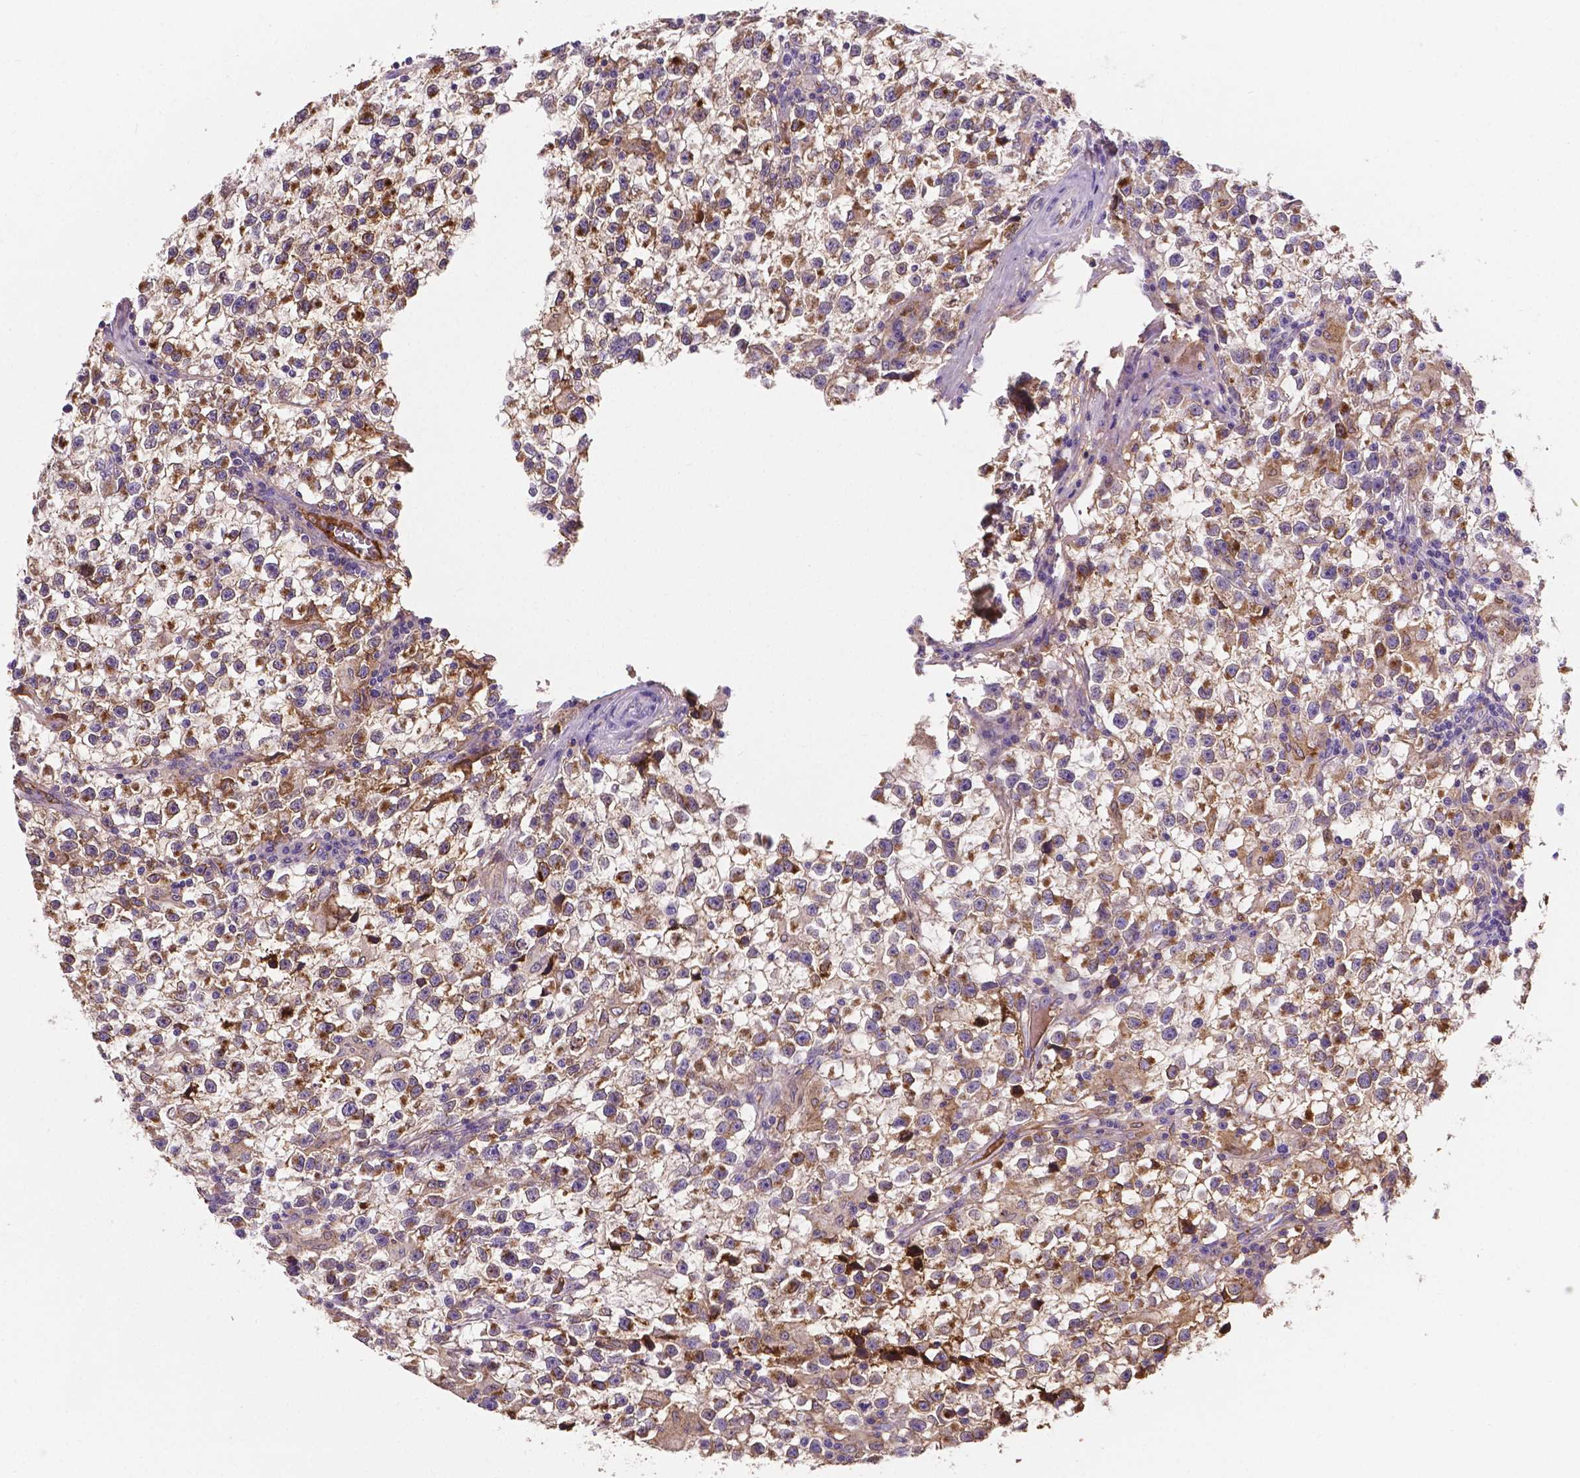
{"staining": {"intensity": "moderate", "quantity": ">75%", "location": "cytoplasmic/membranous"}, "tissue": "testis cancer", "cell_type": "Tumor cells", "image_type": "cancer", "snomed": [{"axis": "morphology", "description": "Seminoma, NOS"}, {"axis": "topography", "description": "Testis"}], "caption": "Brown immunohistochemical staining in testis cancer displays moderate cytoplasmic/membranous staining in approximately >75% of tumor cells.", "gene": "APOE", "patient": {"sex": "male", "age": 31}}